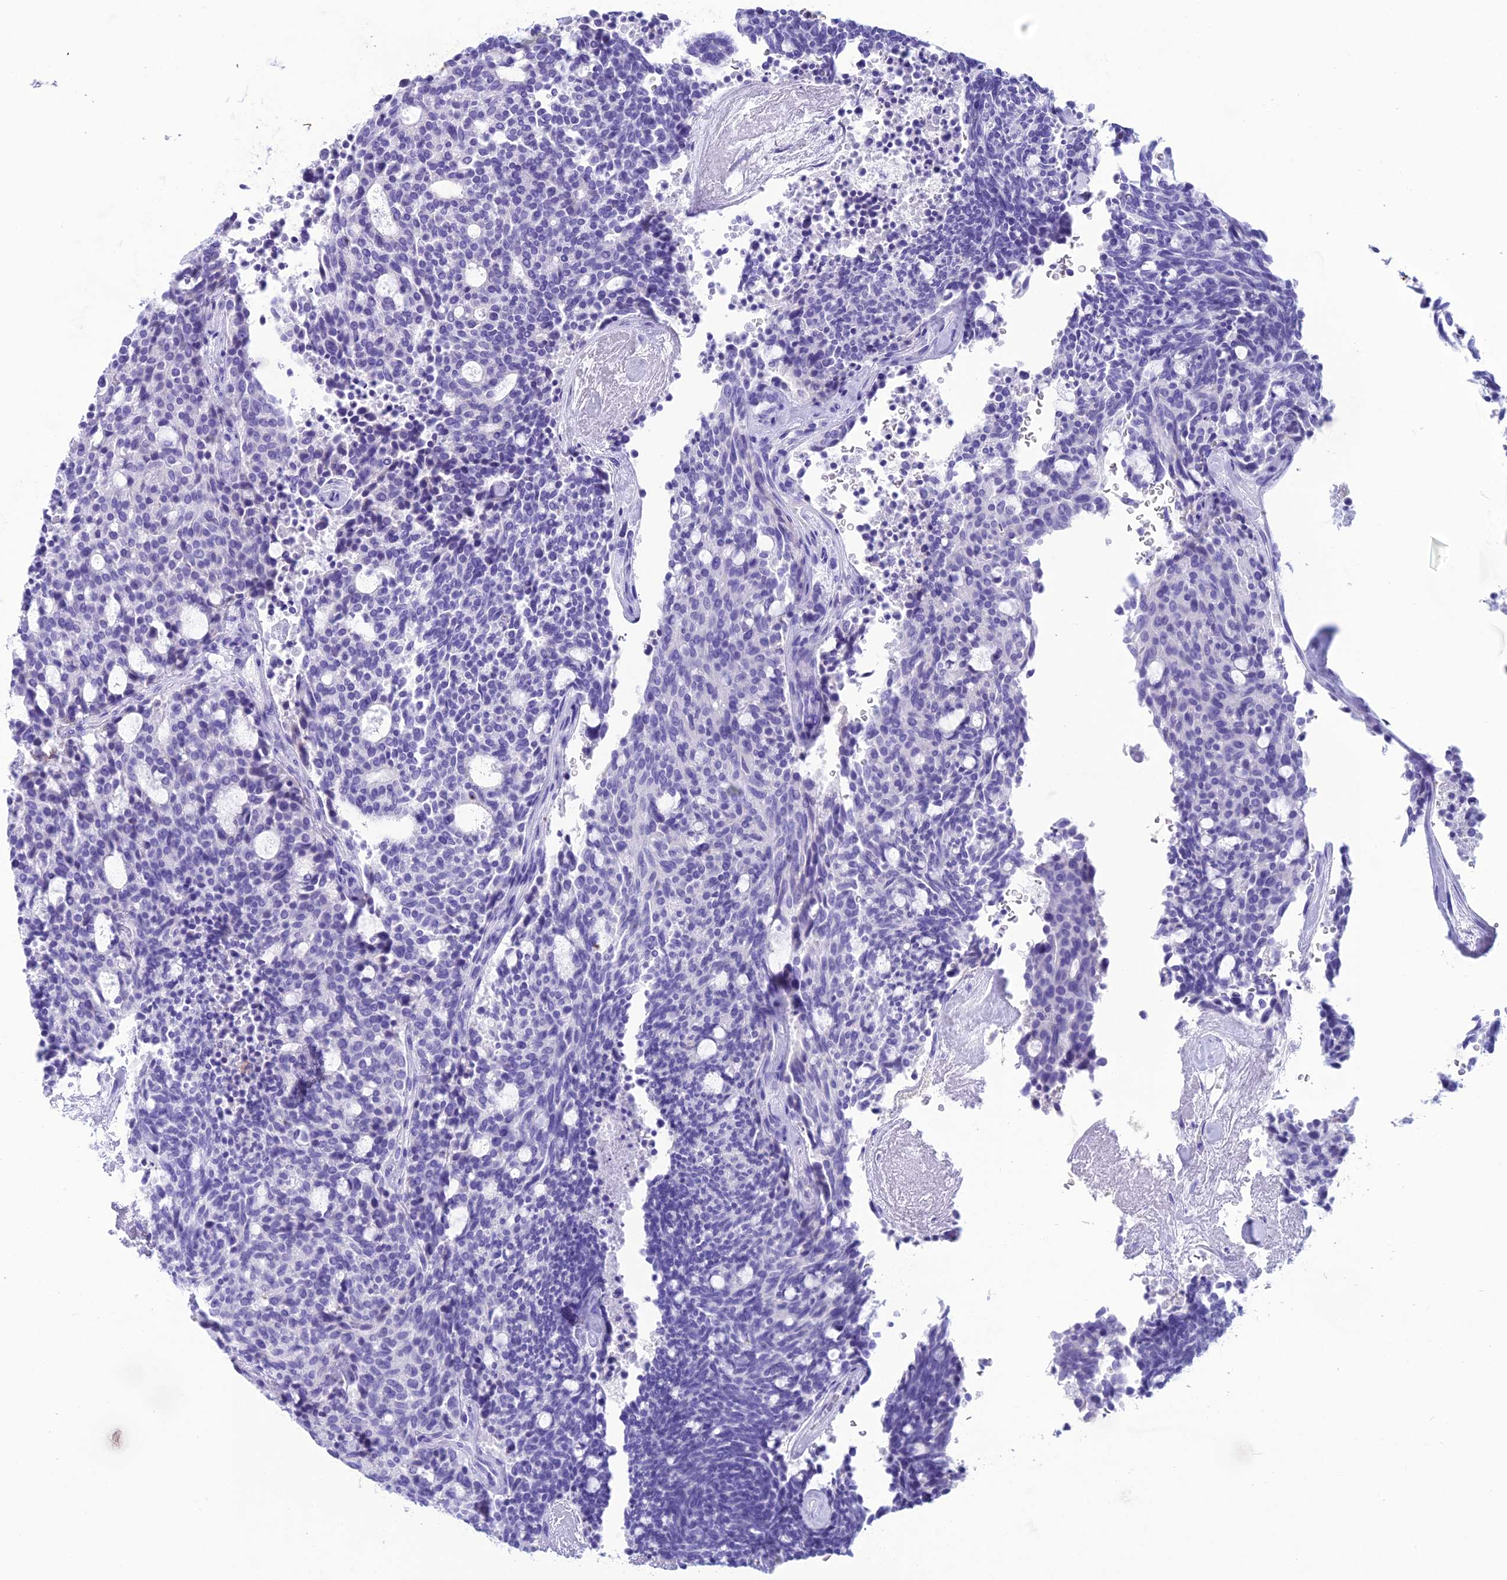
{"staining": {"intensity": "negative", "quantity": "none", "location": "none"}, "tissue": "carcinoid", "cell_type": "Tumor cells", "image_type": "cancer", "snomed": [{"axis": "morphology", "description": "Carcinoid, malignant, NOS"}, {"axis": "topography", "description": "Pancreas"}], "caption": "The histopathology image reveals no significant positivity in tumor cells of carcinoid (malignant).", "gene": "TRAM1L1", "patient": {"sex": "female", "age": 54}}